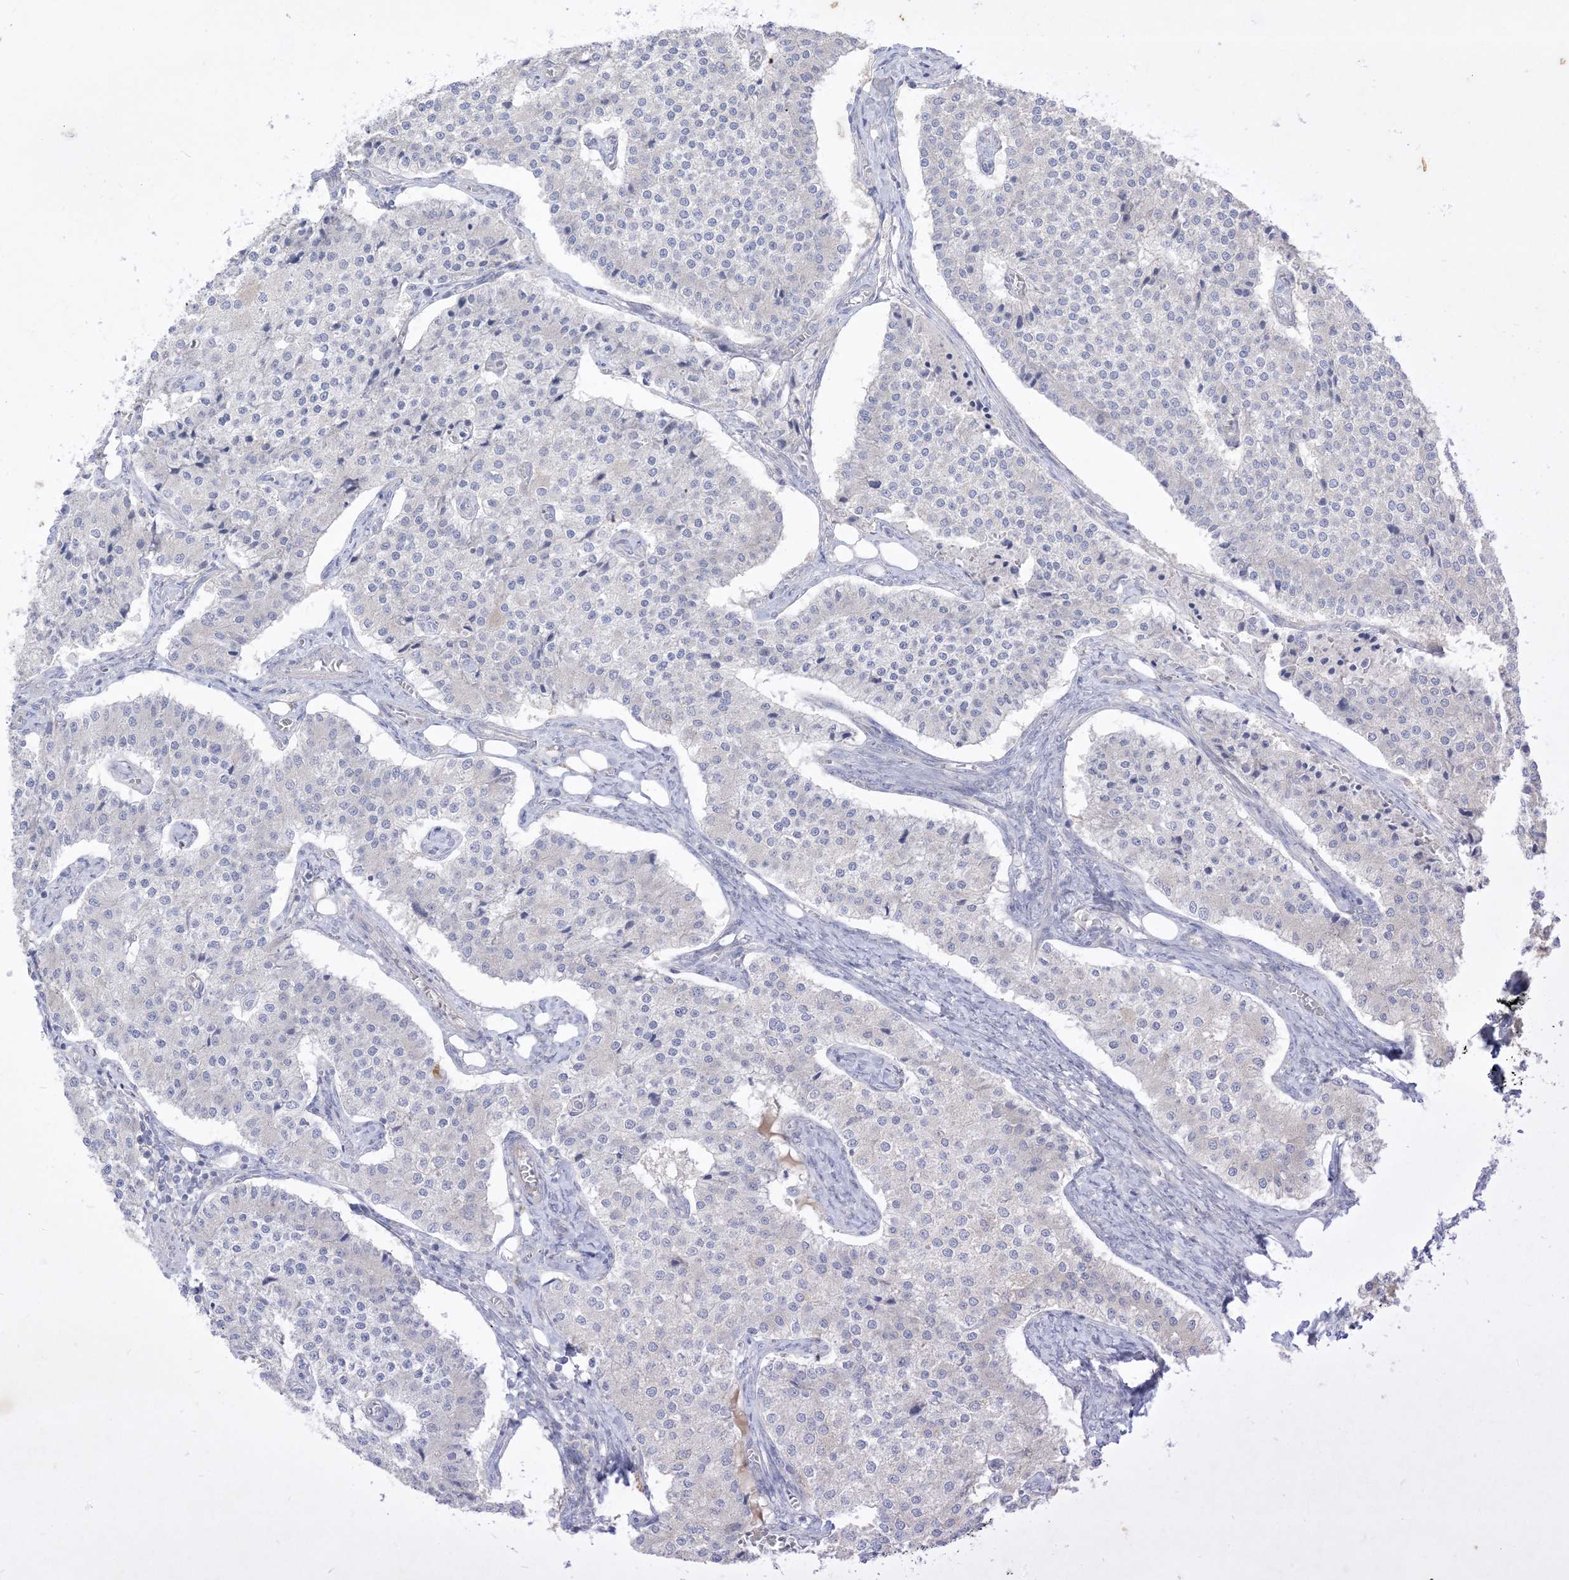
{"staining": {"intensity": "negative", "quantity": "none", "location": "none"}, "tissue": "carcinoid", "cell_type": "Tumor cells", "image_type": "cancer", "snomed": [{"axis": "morphology", "description": "Carcinoid, malignant, NOS"}, {"axis": "topography", "description": "Colon"}], "caption": "A high-resolution photomicrograph shows immunohistochemistry (IHC) staining of carcinoid, which reveals no significant staining in tumor cells.", "gene": "PLEKHA3", "patient": {"sex": "female", "age": 52}}